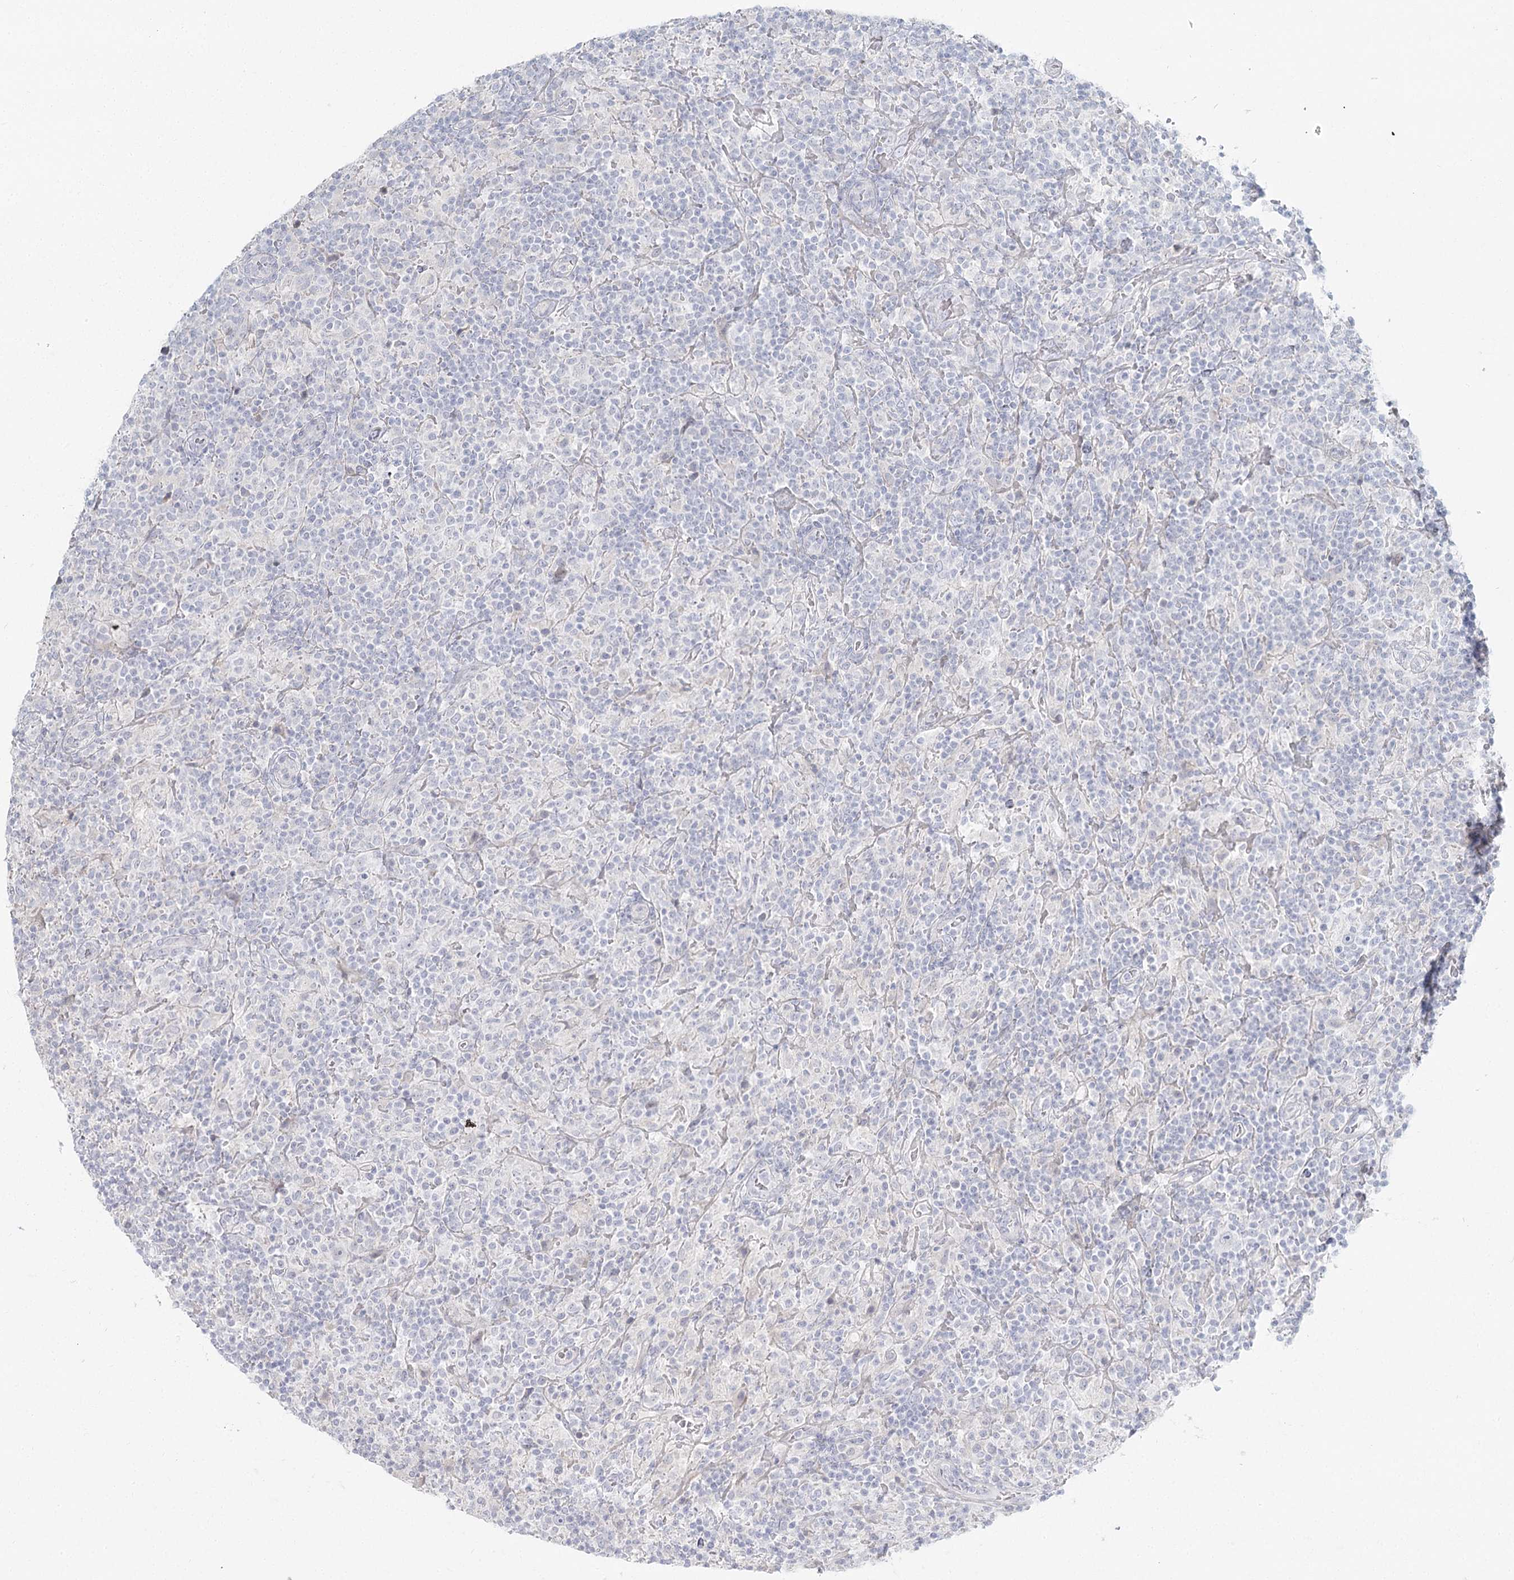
{"staining": {"intensity": "negative", "quantity": "none", "location": "none"}, "tissue": "lymphoma", "cell_type": "Tumor cells", "image_type": "cancer", "snomed": [{"axis": "morphology", "description": "Hodgkin's disease, NOS"}, {"axis": "topography", "description": "Lymph node"}], "caption": "Protein analysis of Hodgkin's disease exhibits no significant expression in tumor cells.", "gene": "DMGDH", "patient": {"sex": "male", "age": 70}}